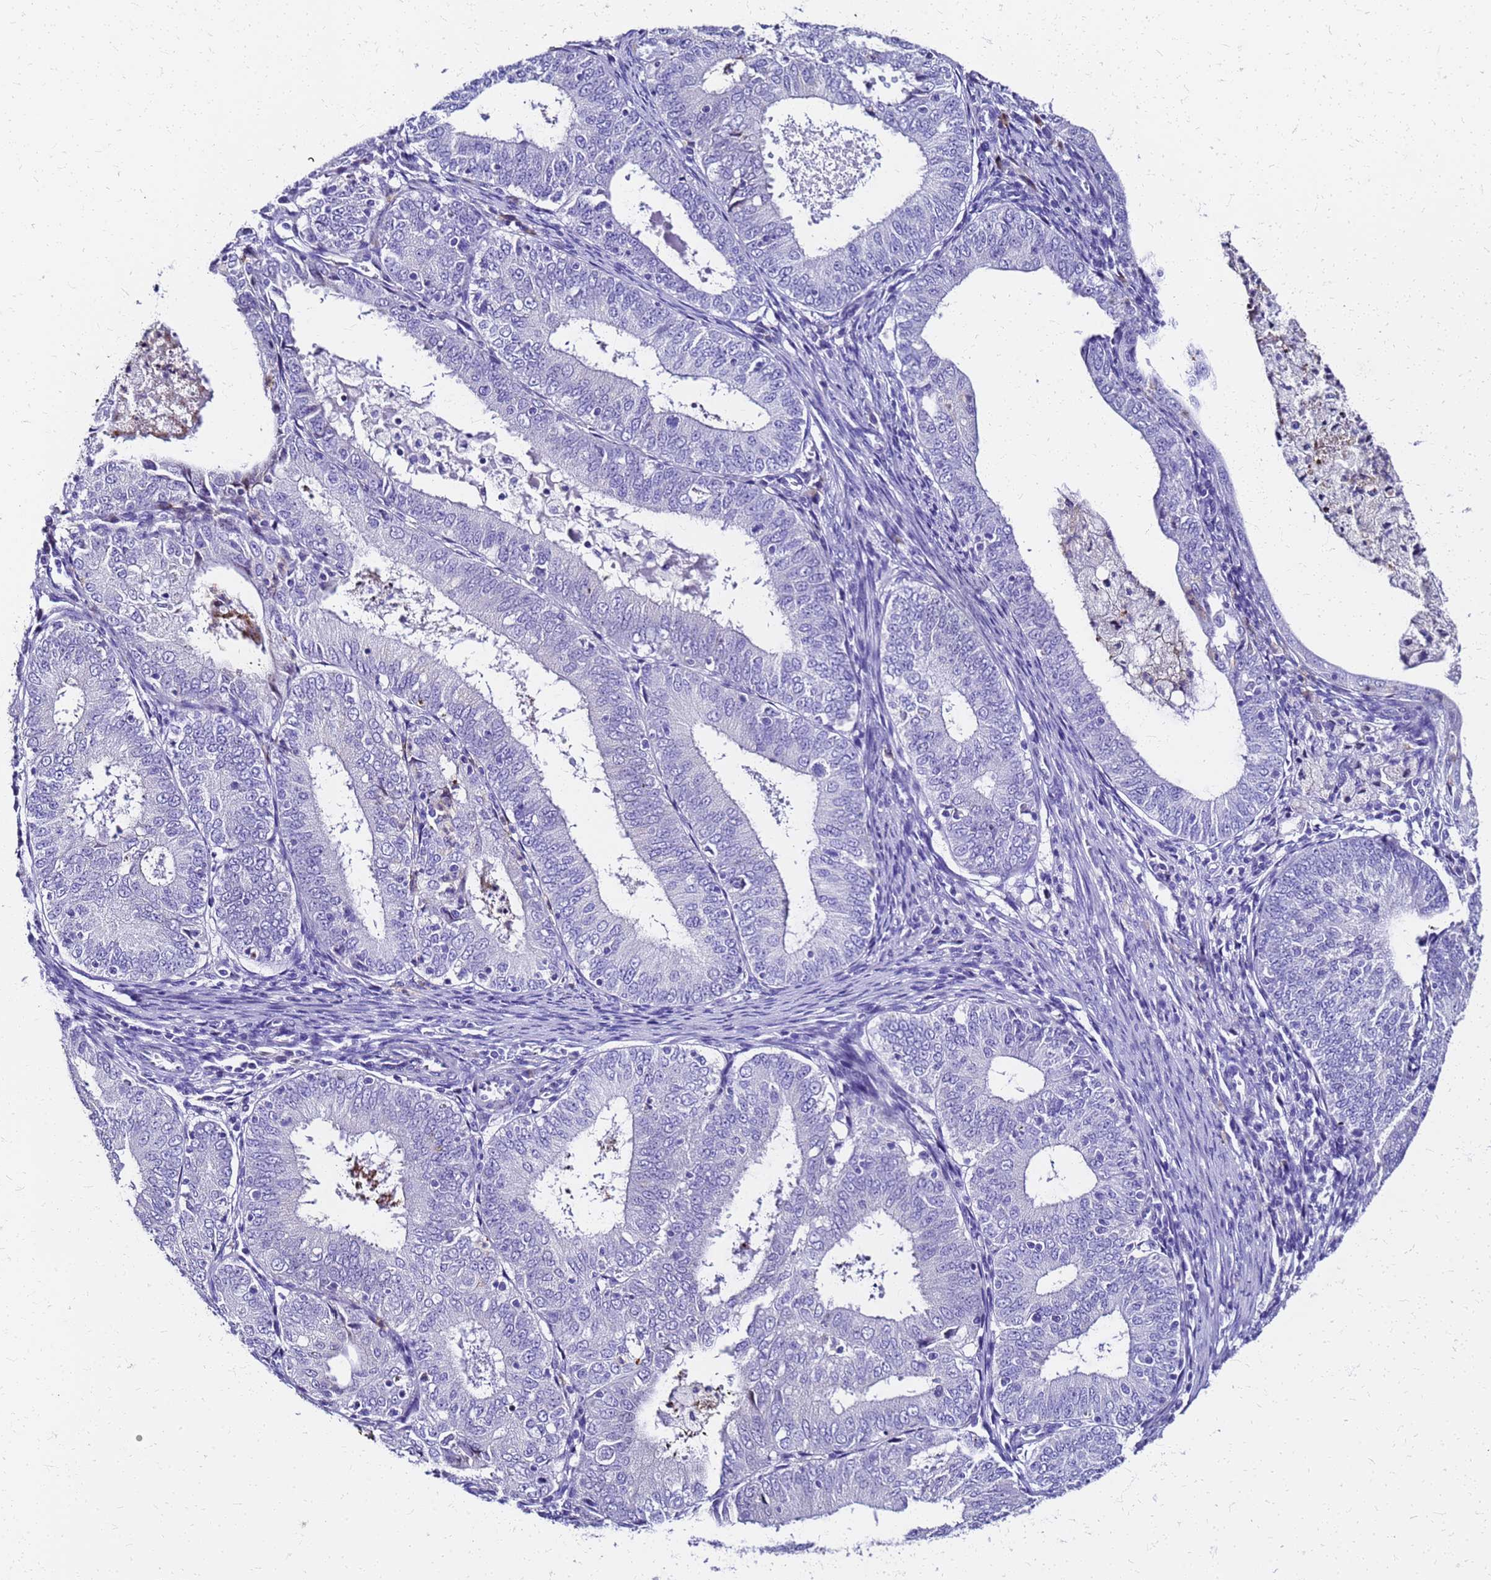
{"staining": {"intensity": "negative", "quantity": "none", "location": "none"}, "tissue": "endometrial cancer", "cell_type": "Tumor cells", "image_type": "cancer", "snomed": [{"axis": "morphology", "description": "Adenocarcinoma, NOS"}, {"axis": "topography", "description": "Endometrium"}], "caption": "Adenocarcinoma (endometrial) was stained to show a protein in brown. There is no significant expression in tumor cells.", "gene": "SMIM21", "patient": {"sex": "female", "age": 57}}